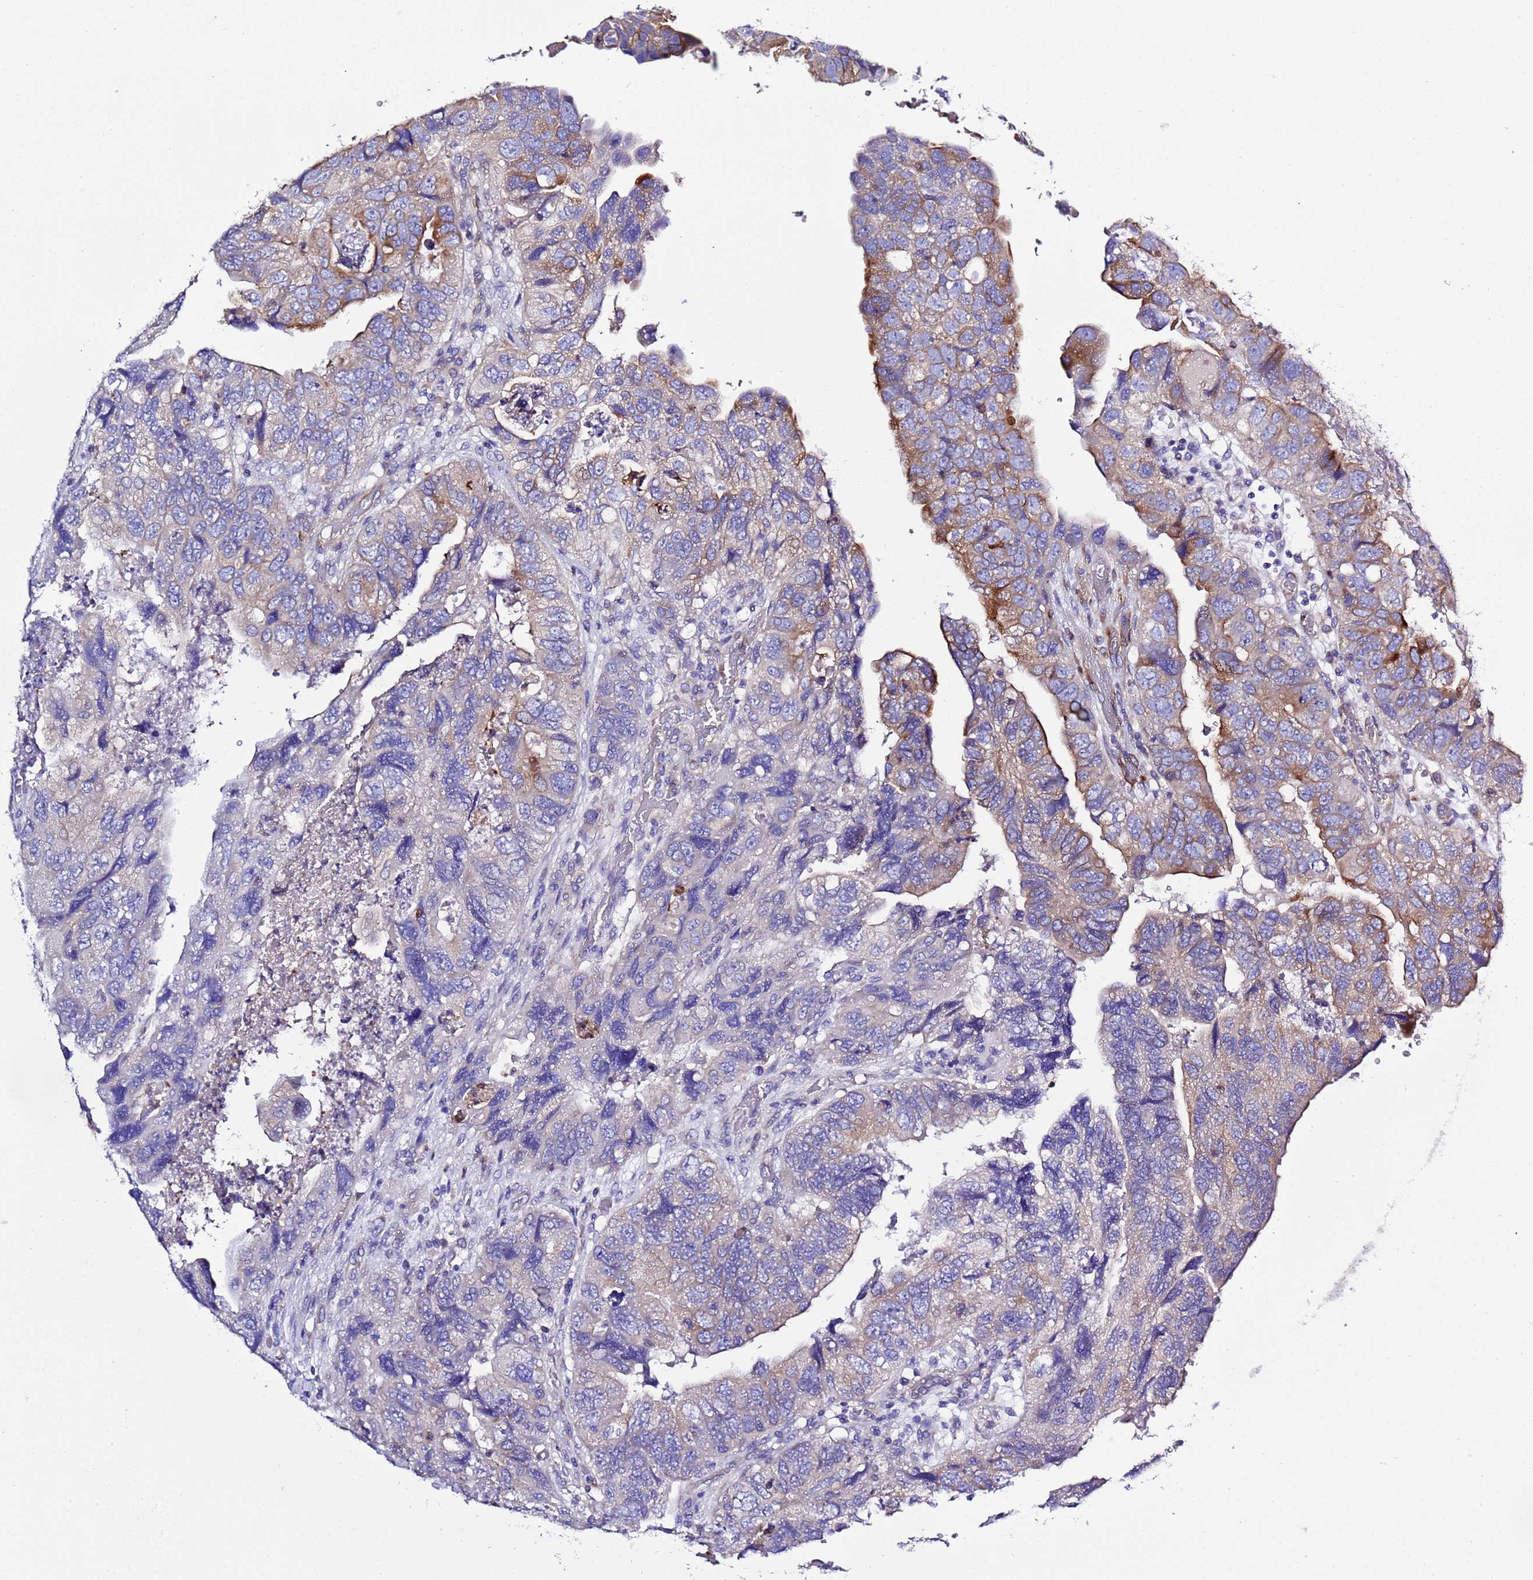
{"staining": {"intensity": "moderate", "quantity": "<25%", "location": "cytoplasmic/membranous"}, "tissue": "colorectal cancer", "cell_type": "Tumor cells", "image_type": "cancer", "snomed": [{"axis": "morphology", "description": "Adenocarcinoma, NOS"}, {"axis": "topography", "description": "Rectum"}], "caption": "Colorectal cancer (adenocarcinoma) was stained to show a protein in brown. There is low levels of moderate cytoplasmic/membranous expression in approximately <25% of tumor cells.", "gene": "KICS2", "patient": {"sex": "male", "age": 63}}